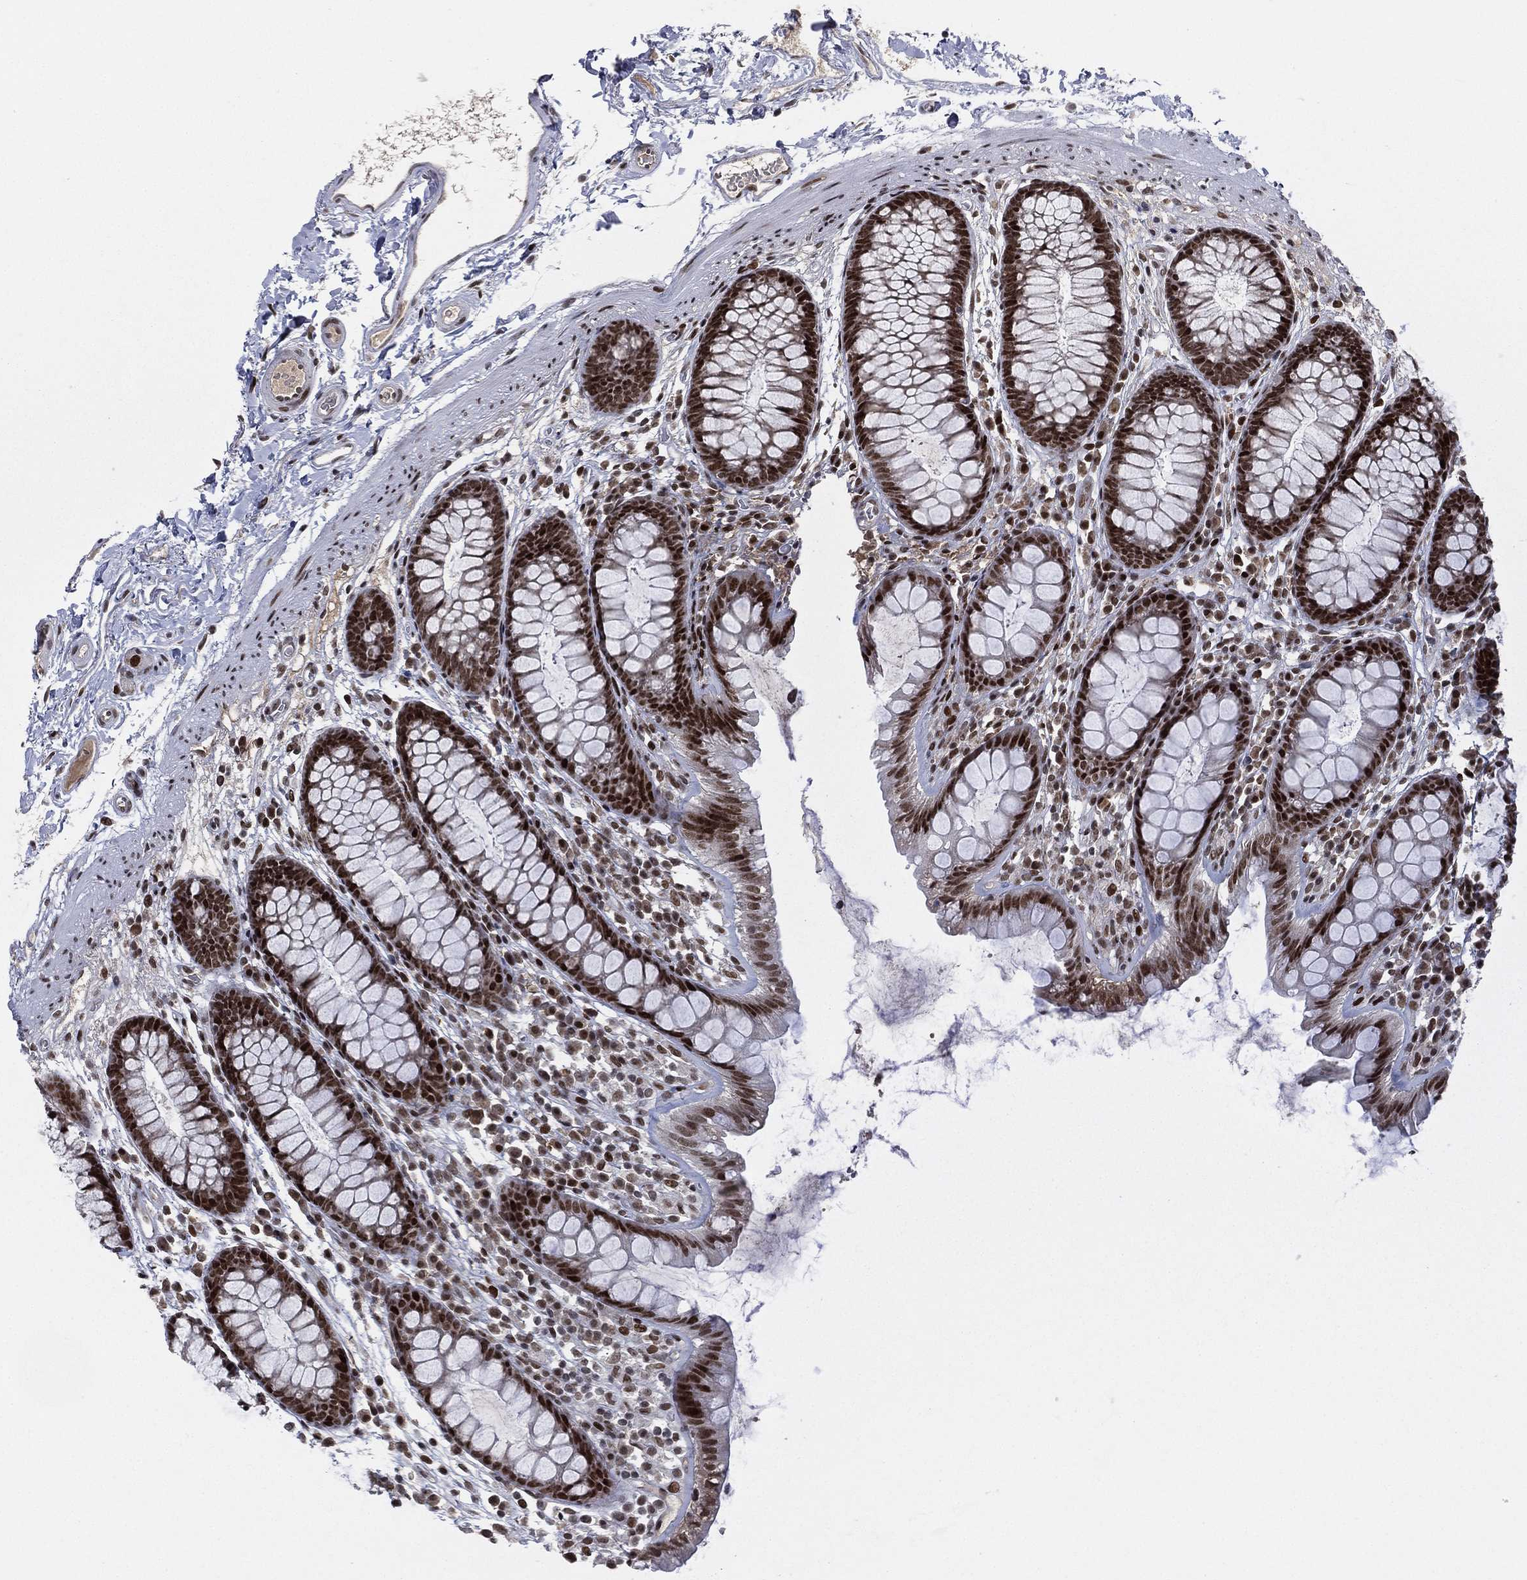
{"staining": {"intensity": "moderate", "quantity": "<25%", "location": "nuclear"}, "tissue": "colon", "cell_type": "Endothelial cells", "image_type": "normal", "snomed": [{"axis": "morphology", "description": "Normal tissue, NOS"}, {"axis": "topography", "description": "Colon"}], "caption": "Protein staining reveals moderate nuclear staining in approximately <25% of endothelial cells in normal colon. The staining is performed using DAB (3,3'-diaminobenzidine) brown chromogen to label protein expression. The nuclei are counter-stained blue using hematoxylin.", "gene": "RTF1", "patient": {"sex": "male", "age": 76}}